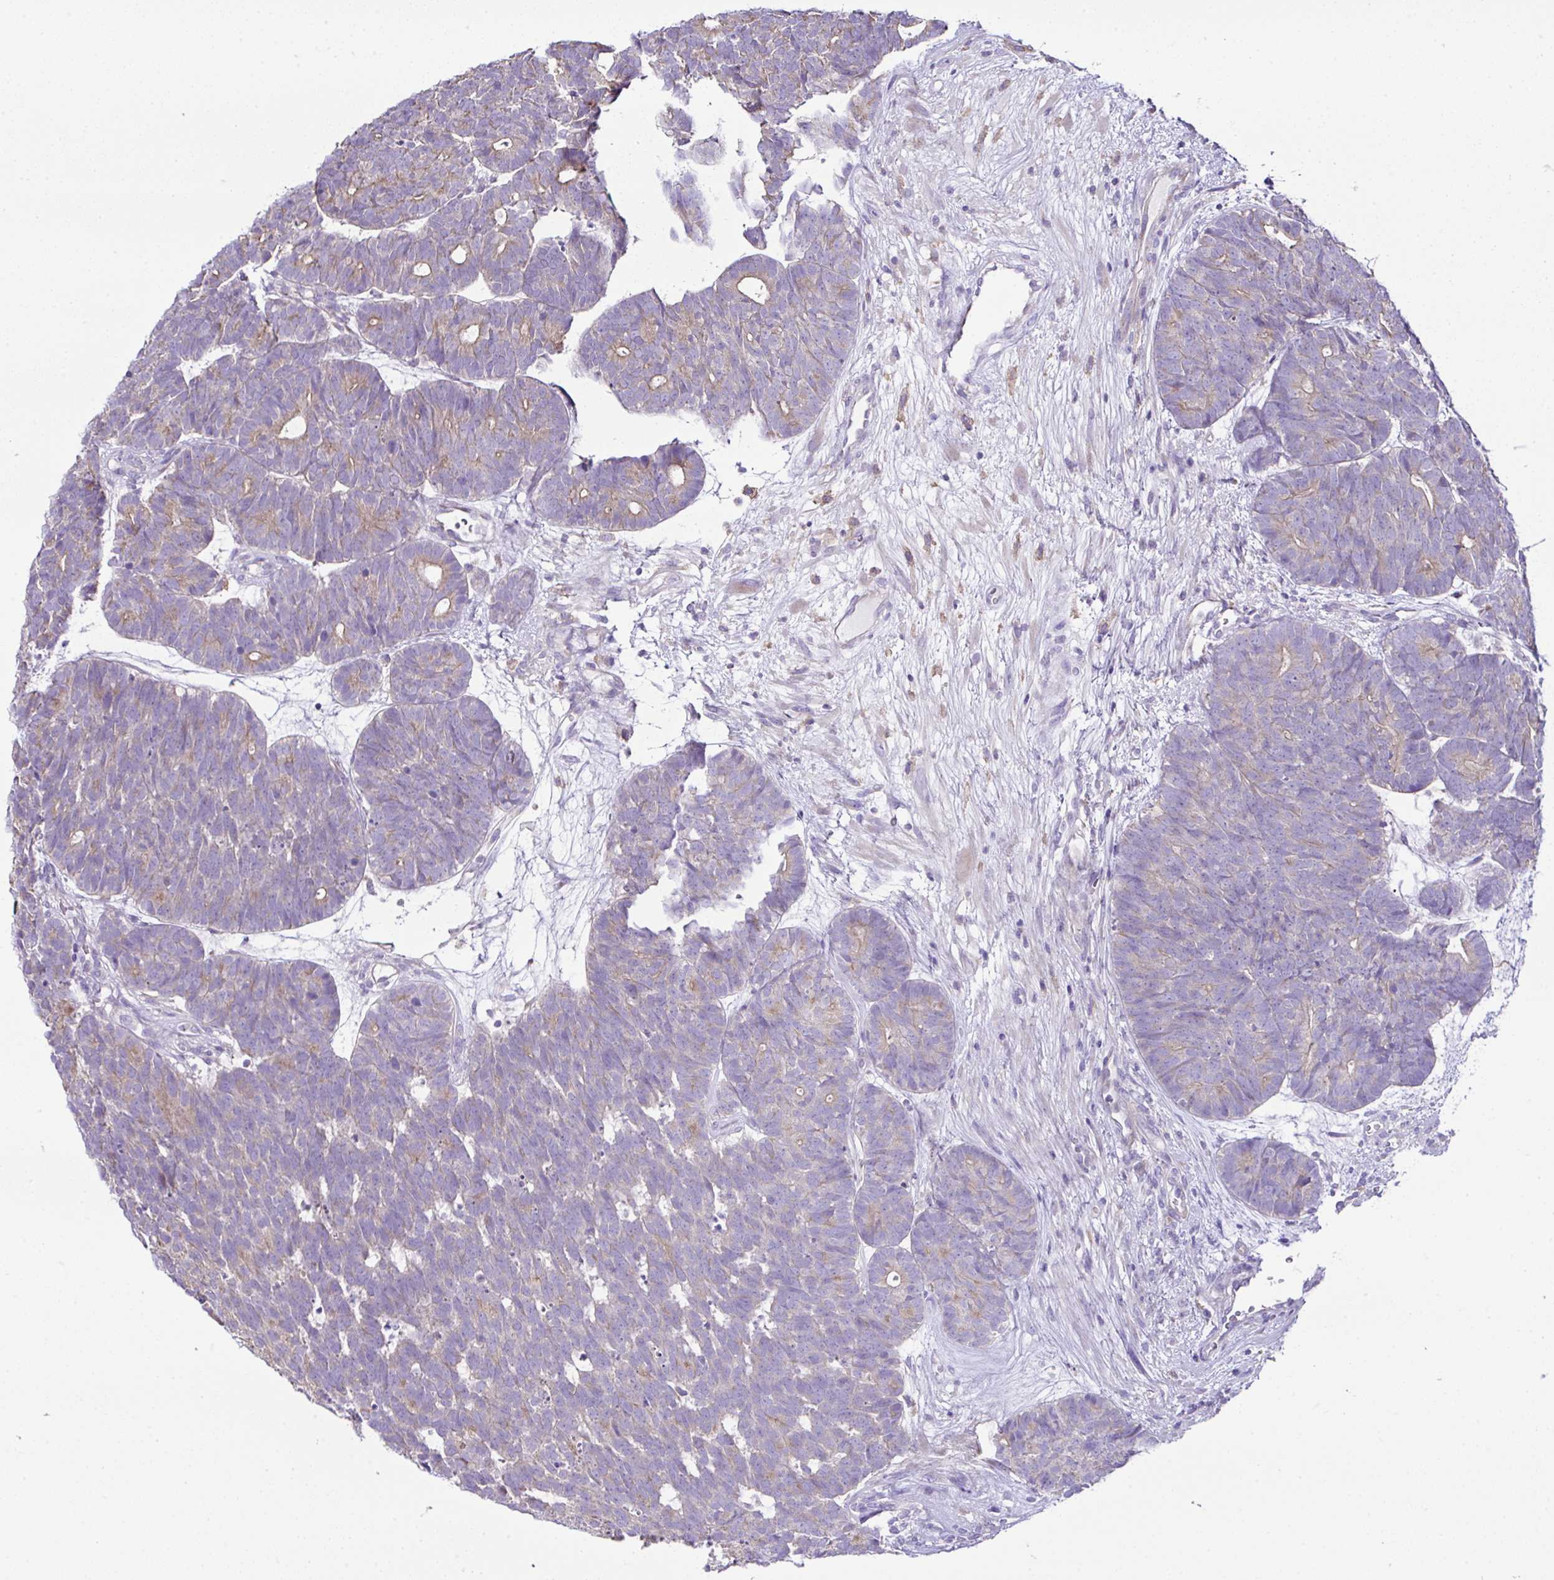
{"staining": {"intensity": "weak", "quantity": "25%-75%", "location": "cytoplasmic/membranous"}, "tissue": "head and neck cancer", "cell_type": "Tumor cells", "image_type": "cancer", "snomed": [{"axis": "morphology", "description": "Adenocarcinoma, NOS"}, {"axis": "topography", "description": "Head-Neck"}], "caption": "Weak cytoplasmic/membranous expression for a protein is present in about 25%-75% of tumor cells of head and neck cancer using IHC.", "gene": "OR4P4", "patient": {"sex": "female", "age": 81}}